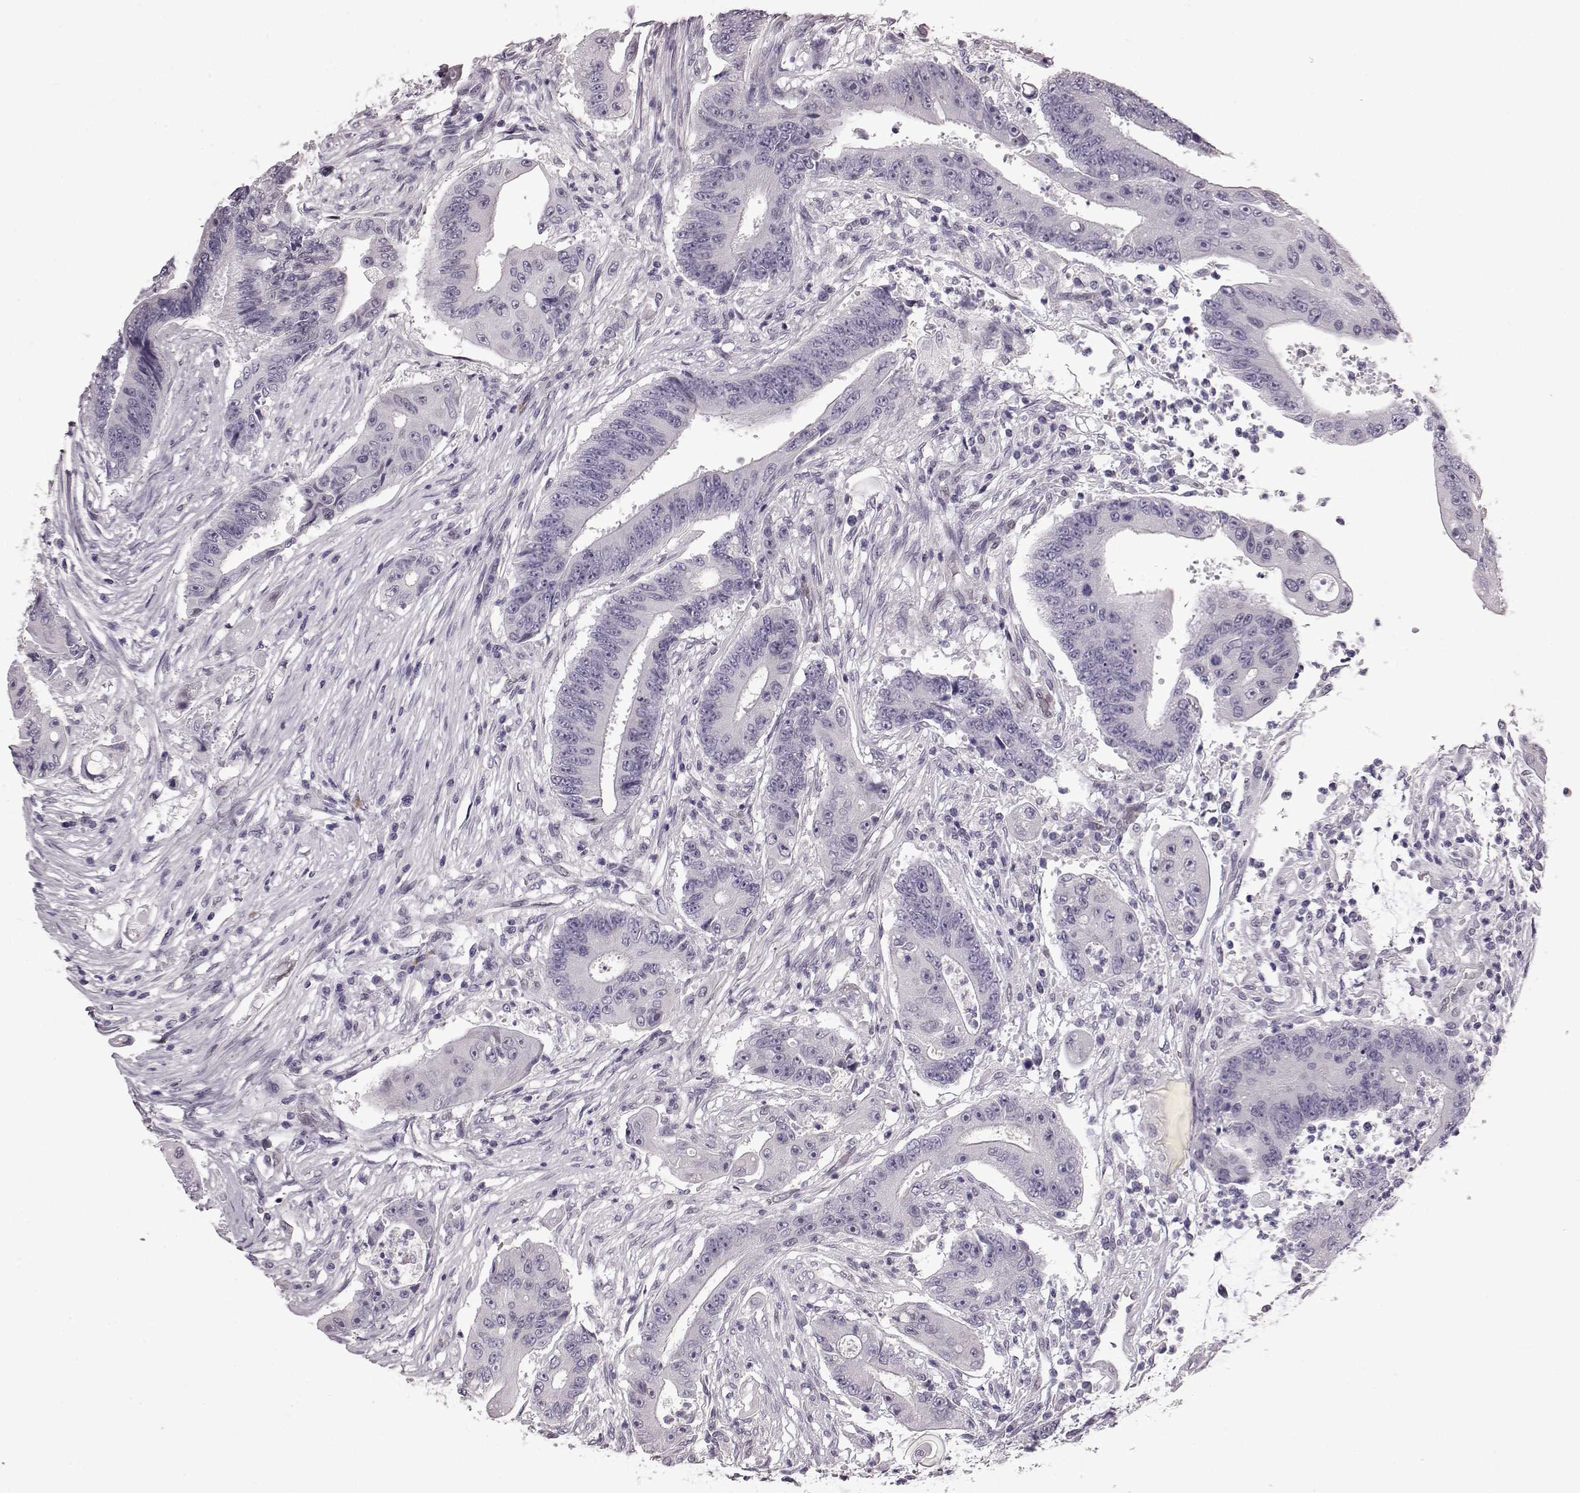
{"staining": {"intensity": "negative", "quantity": "none", "location": "none"}, "tissue": "colorectal cancer", "cell_type": "Tumor cells", "image_type": "cancer", "snomed": [{"axis": "morphology", "description": "Adenocarcinoma, NOS"}, {"axis": "topography", "description": "Rectum"}], "caption": "This is an immunohistochemistry image of colorectal adenocarcinoma. There is no expression in tumor cells.", "gene": "TCHHL1", "patient": {"sex": "male", "age": 54}}